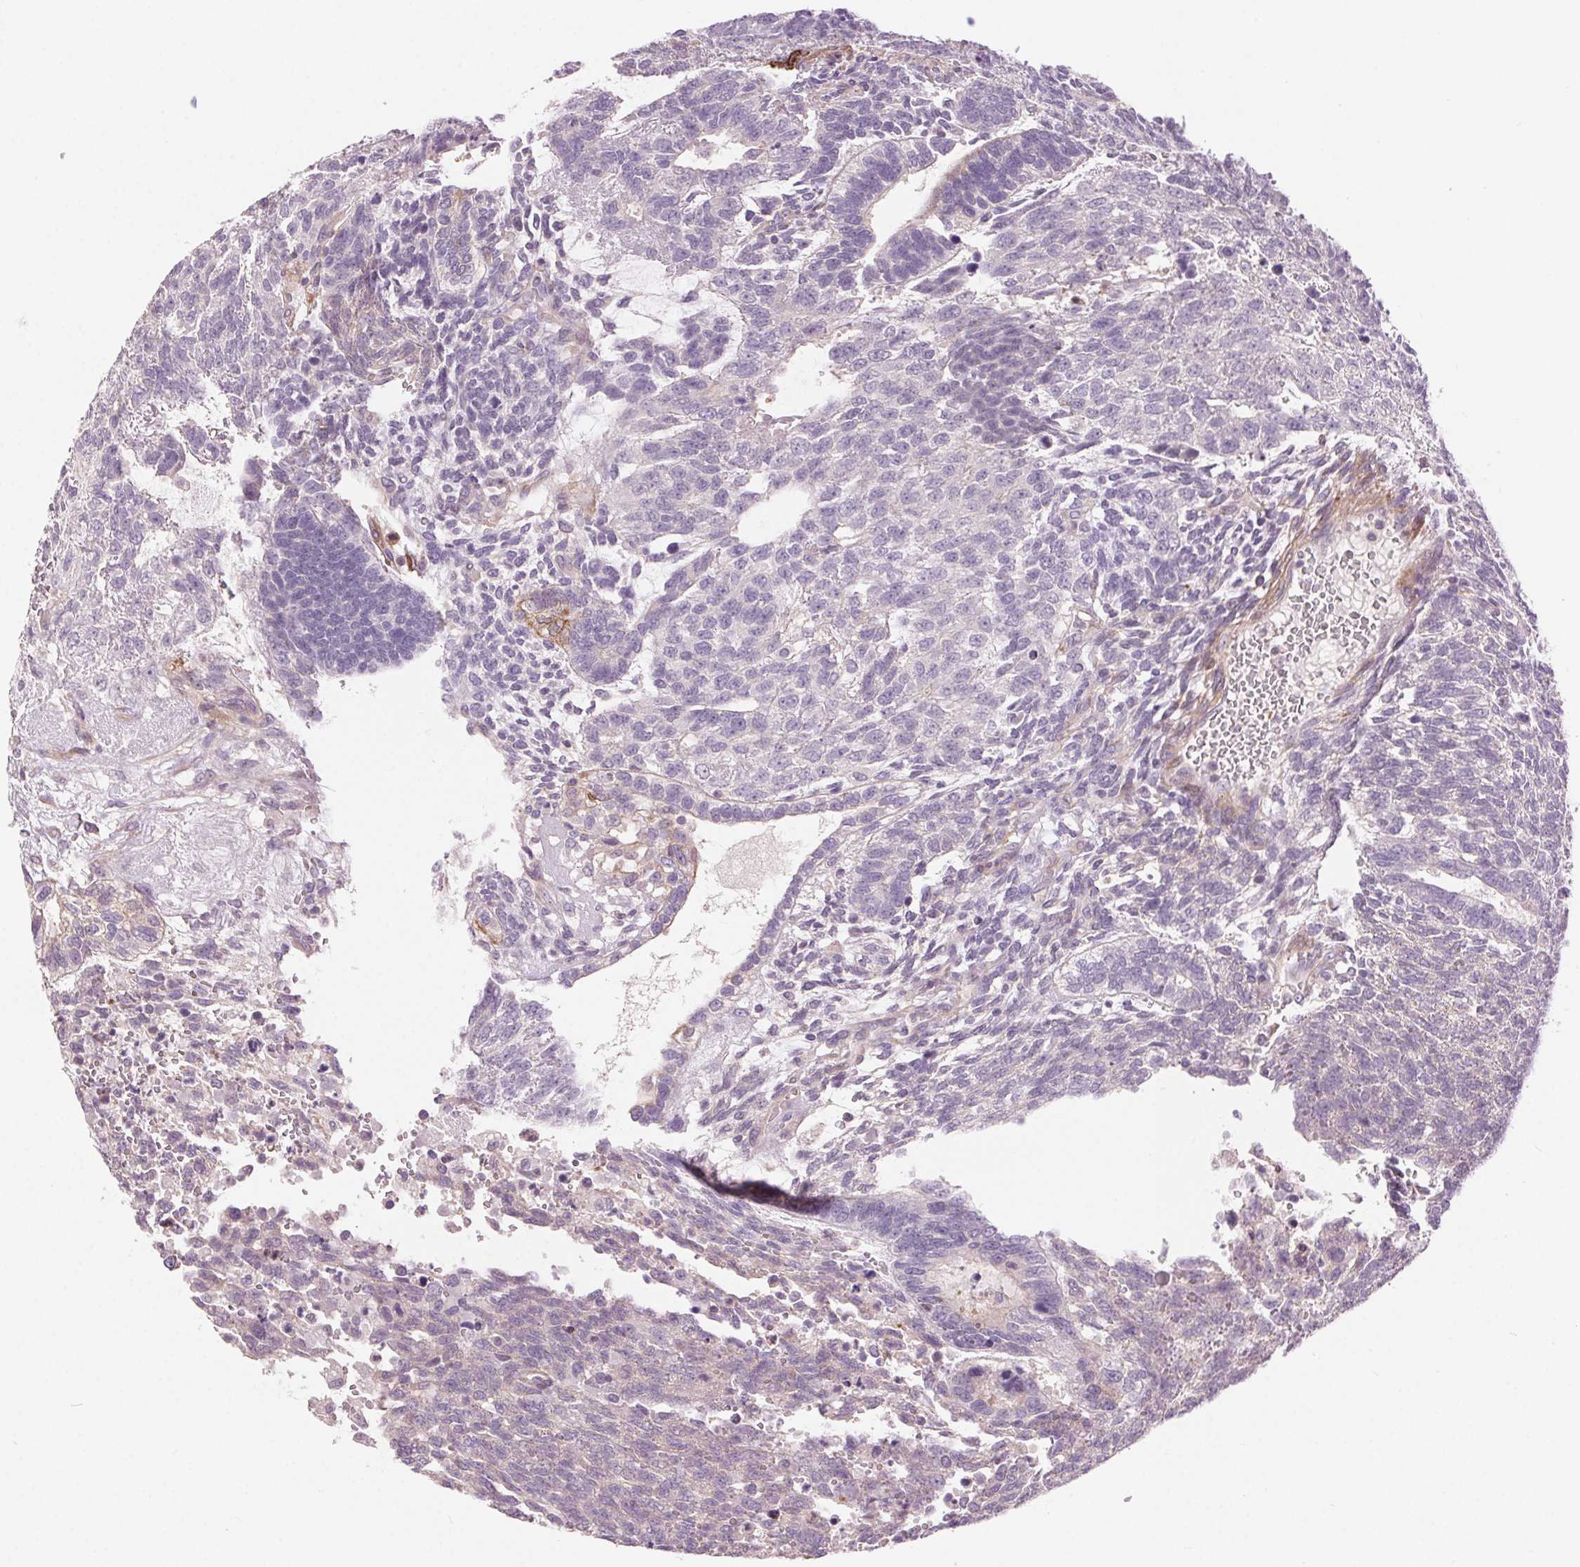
{"staining": {"intensity": "negative", "quantity": "none", "location": "none"}, "tissue": "testis cancer", "cell_type": "Tumor cells", "image_type": "cancer", "snomed": [{"axis": "morphology", "description": "Carcinoma, Embryonal, NOS"}, {"axis": "topography", "description": "Testis"}], "caption": "This is an IHC photomicrograph of human testis cancer (embryonal carcinoma). There is no staining in tumor cells.", "gene": "HHLA2", "patient": {"sex": "male", "age": 23}}